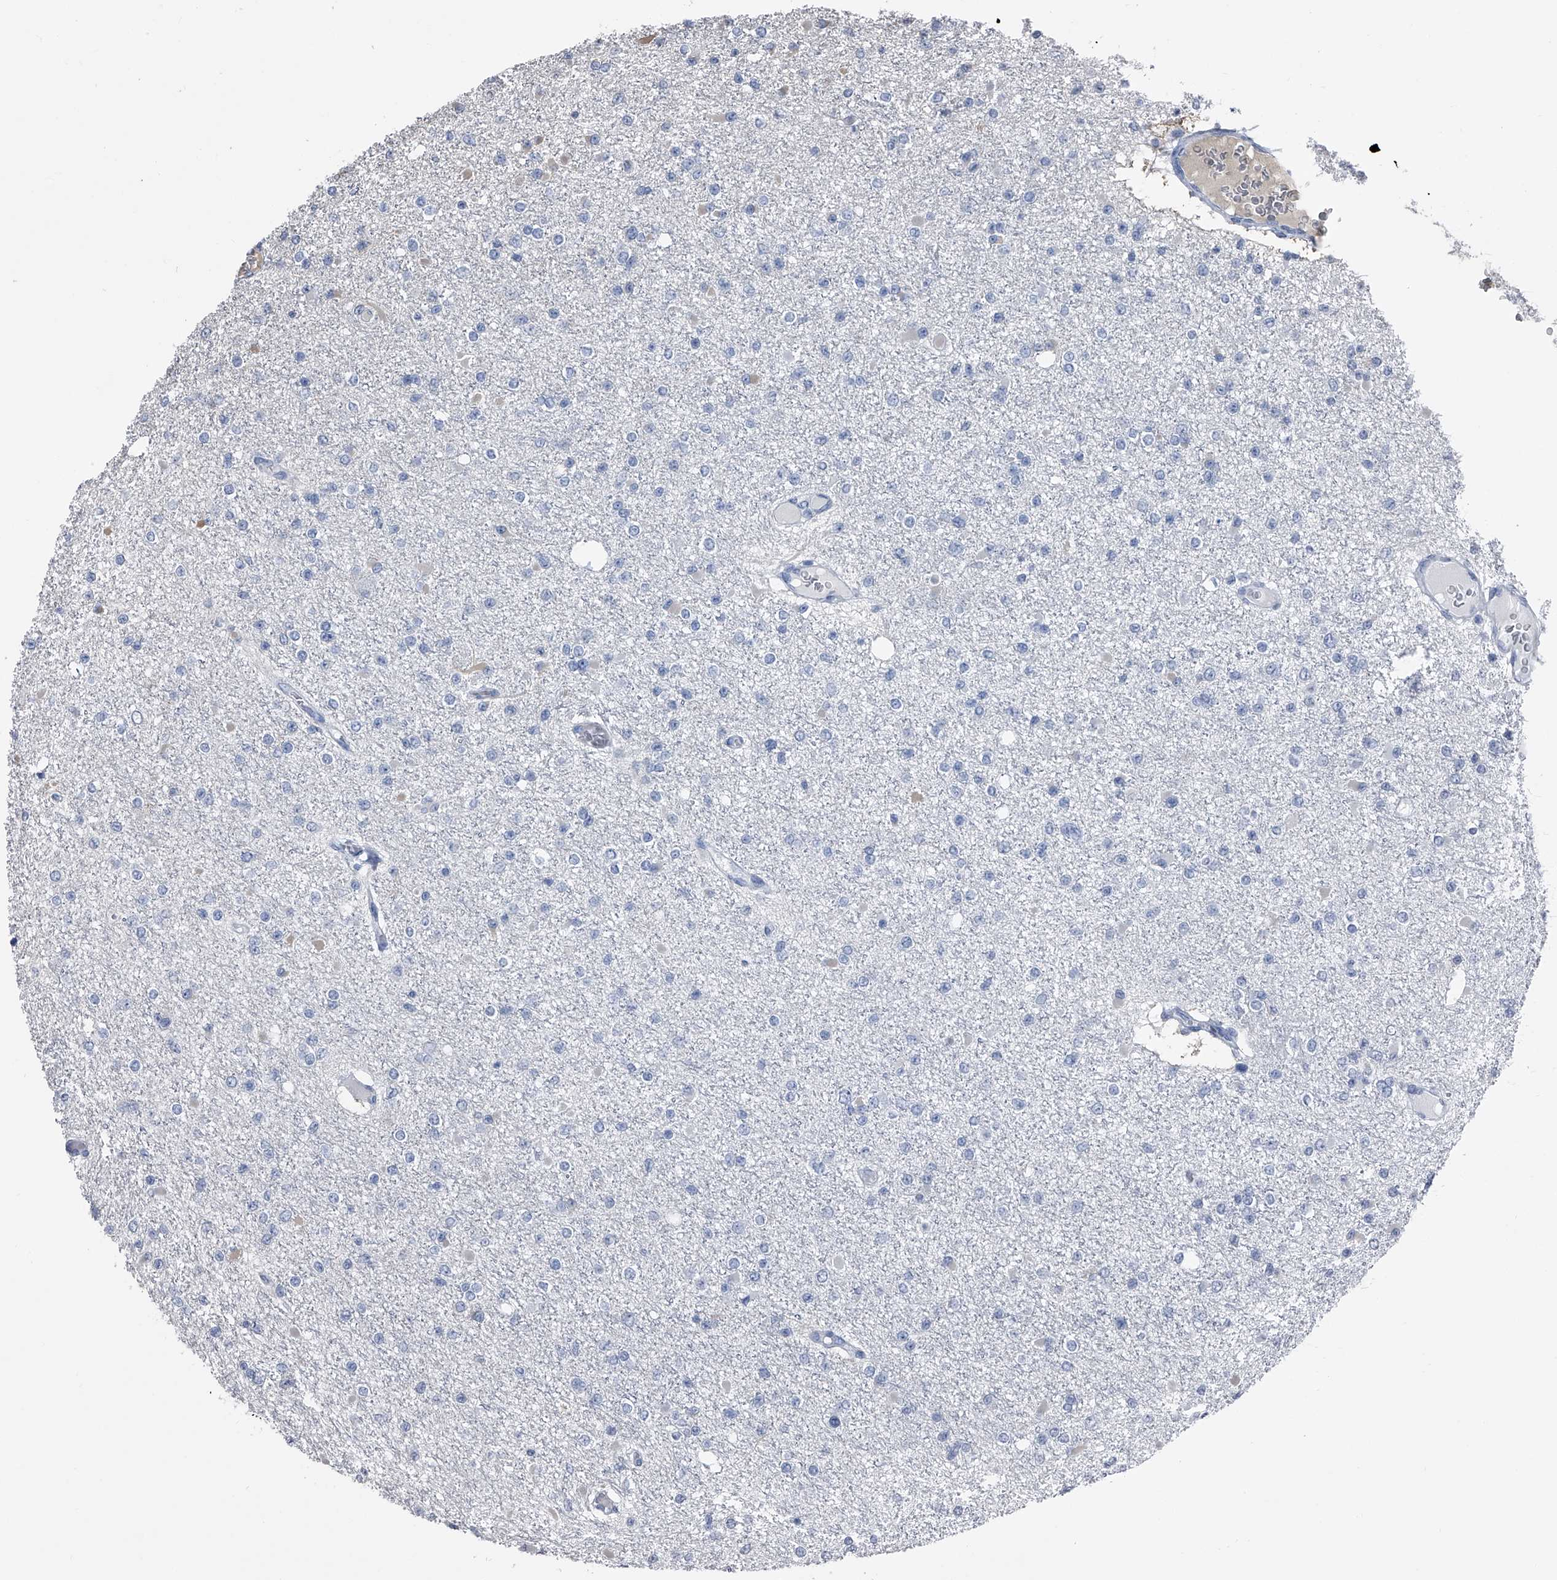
{"staining": {"intensity": "negative", "quantity": "none", "location": "none"}, "tissue": "glioma", "cell_type": "Tumor cells", "image_type": "cancer", "snomed": [{"axis": "morphology", "description": "Glioma, malignant, Low grade"}, {"axis": "topography", "description": "Brain"}], "caption": "There is no significant staining in tumor cells of malignant glioma (low-grade).", "gene": "KIF13A", "patient": {"sex": "female", "age": 22}}